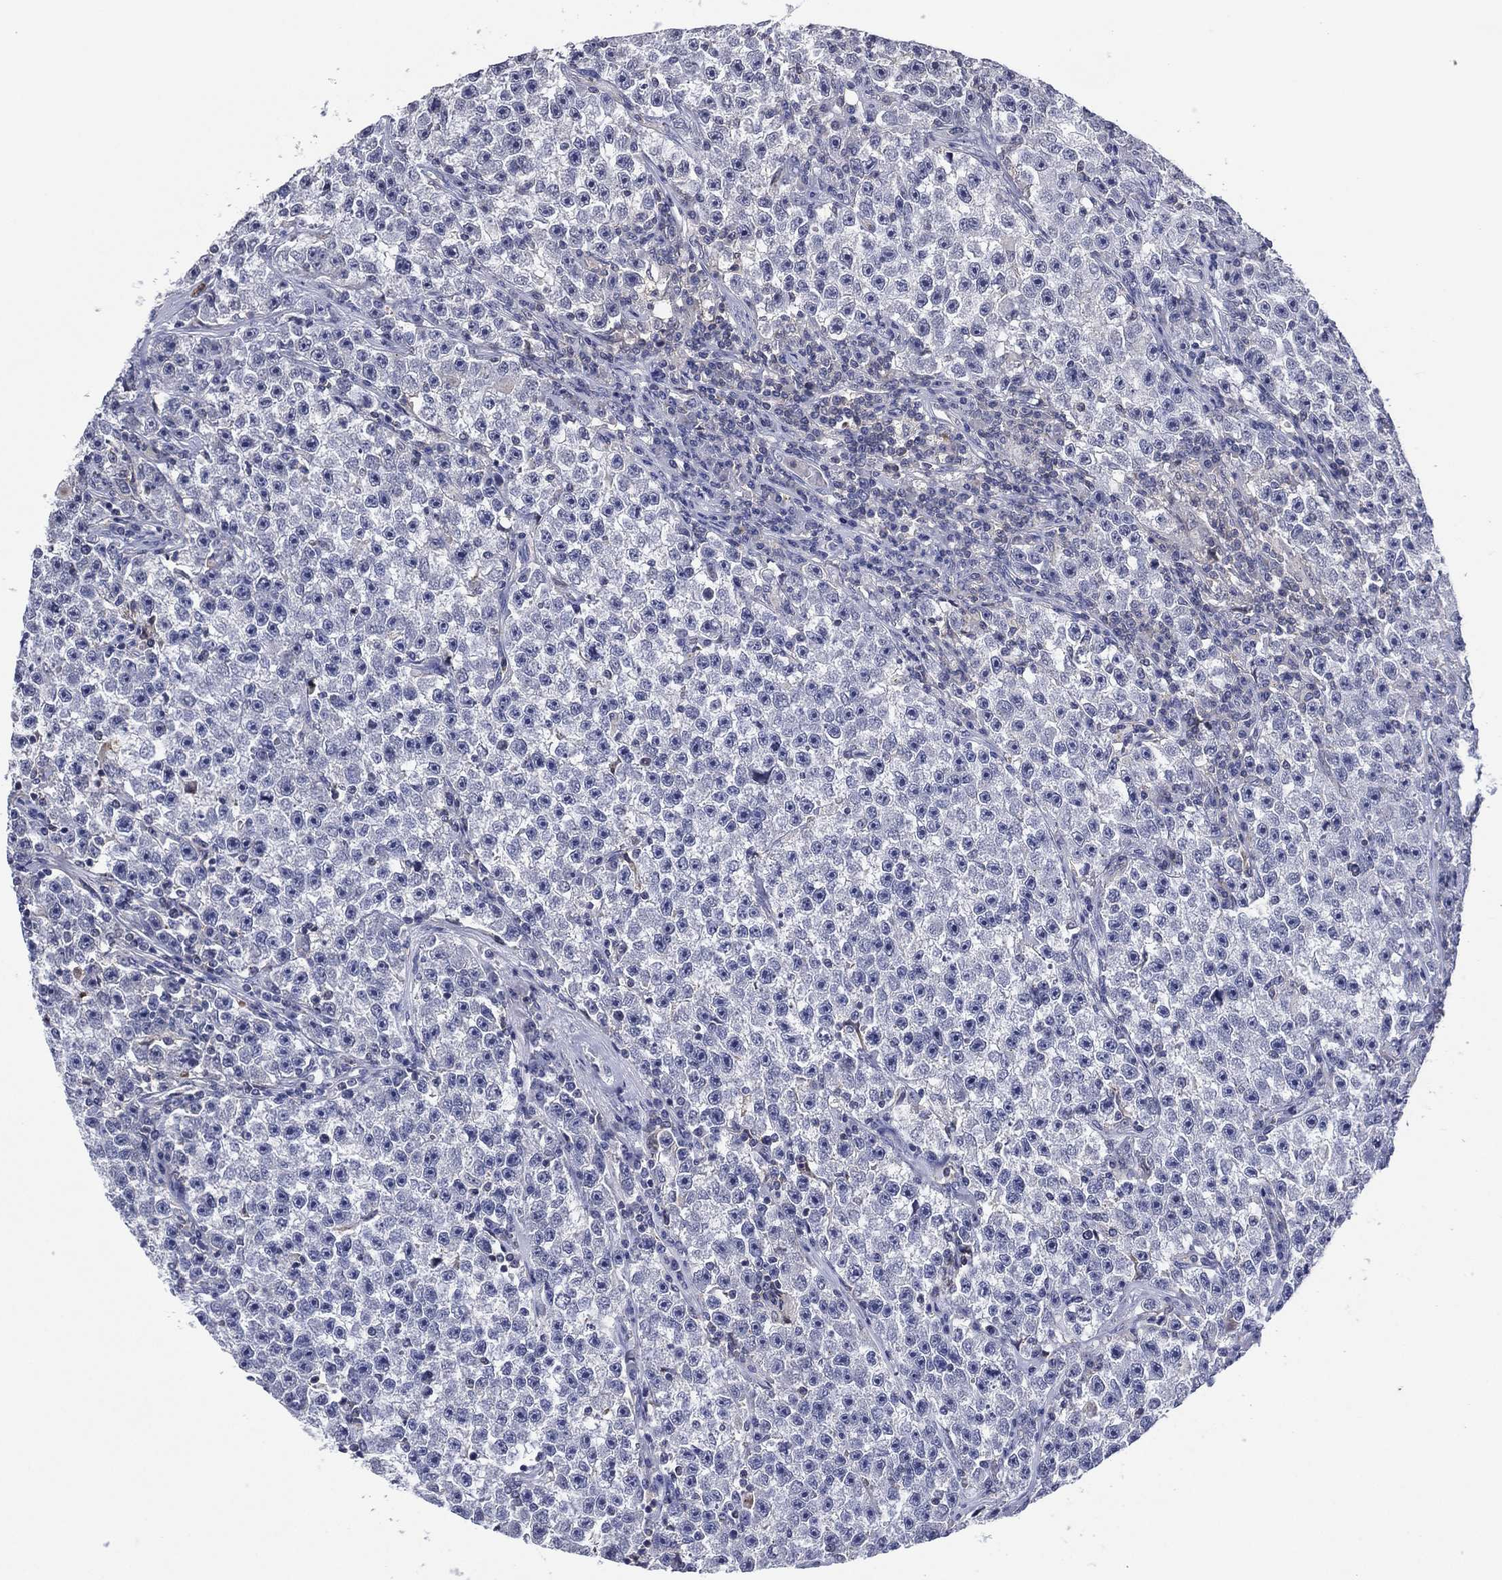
{"staining": {"intensity": "negative", "quantity": "none", "location": "none"}, "tissue": "testis cancer", "cell_type": "Tumor cells", "image_type": "cancer", "snomed": [{"axis": "morphology", "description": "Seminoma, NOS"}, {"axis": "topography", "description": "Testis"}], "caption": "An immunohistochemistry micrograph of testis cancer is shown. There is no staining in tumor cells of testis cancer.", "gene": "TRIM31", "patient": {"sex": "male", "age": 22}}